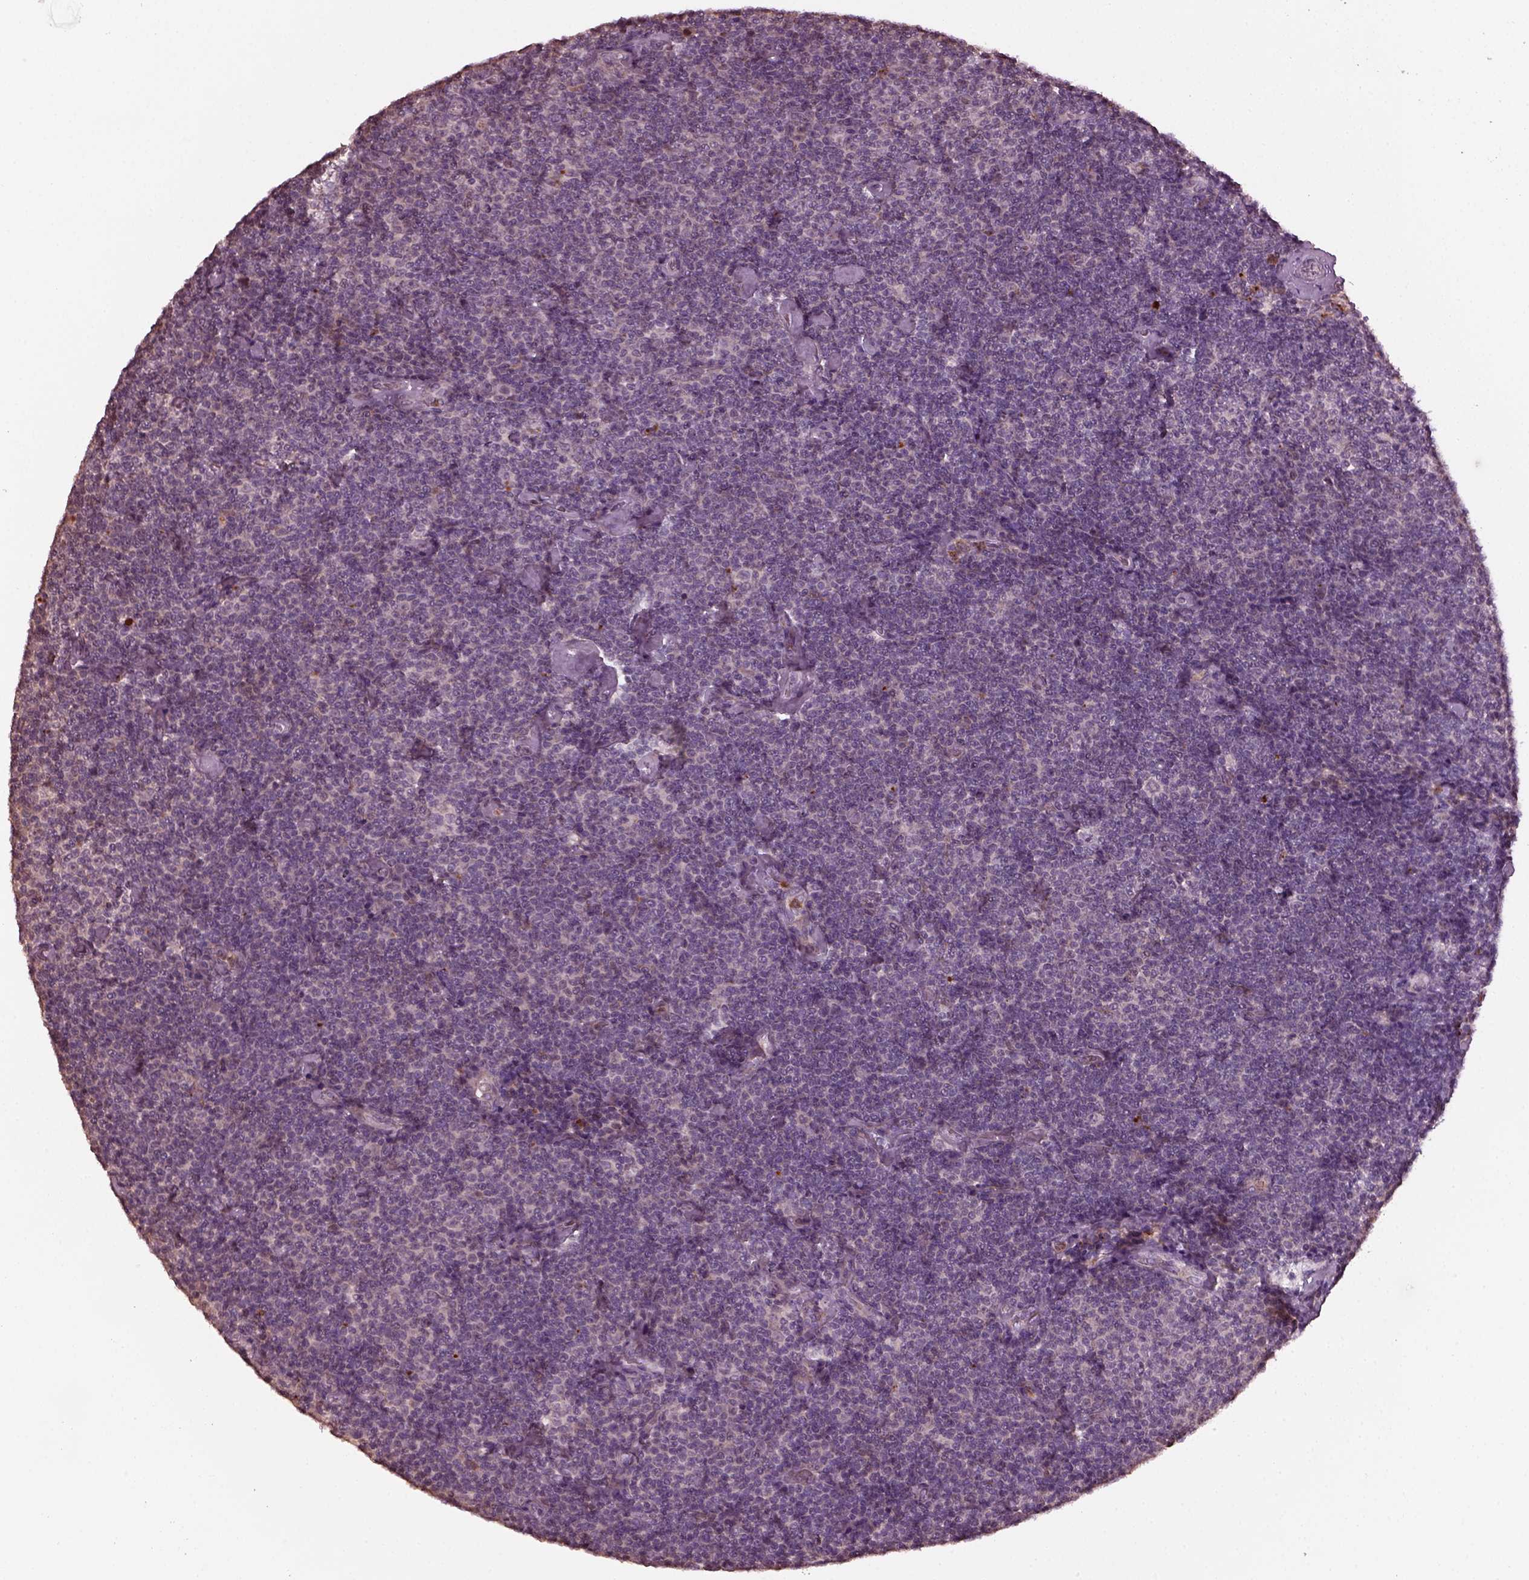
{"staining": {"intensity": "negative", "quantity": "none", "location": "none"}, "tissue": "lymphoma", "cell_type": "Tumor cells", "image_type": "cancer", "snomed": [{"axis": "morphology", "description": "Malignant lymphoma, non-Hodgkin's type, Low grade"}, {"axis": "topography", "description": "Lymph node"}], "caption": "This is an immunohistochemistry (IHC) image of human lymphoma. There is no staining in tumor cells.", "gene": "RUFY3", "patient": {"sex": "male", "age": 81}}